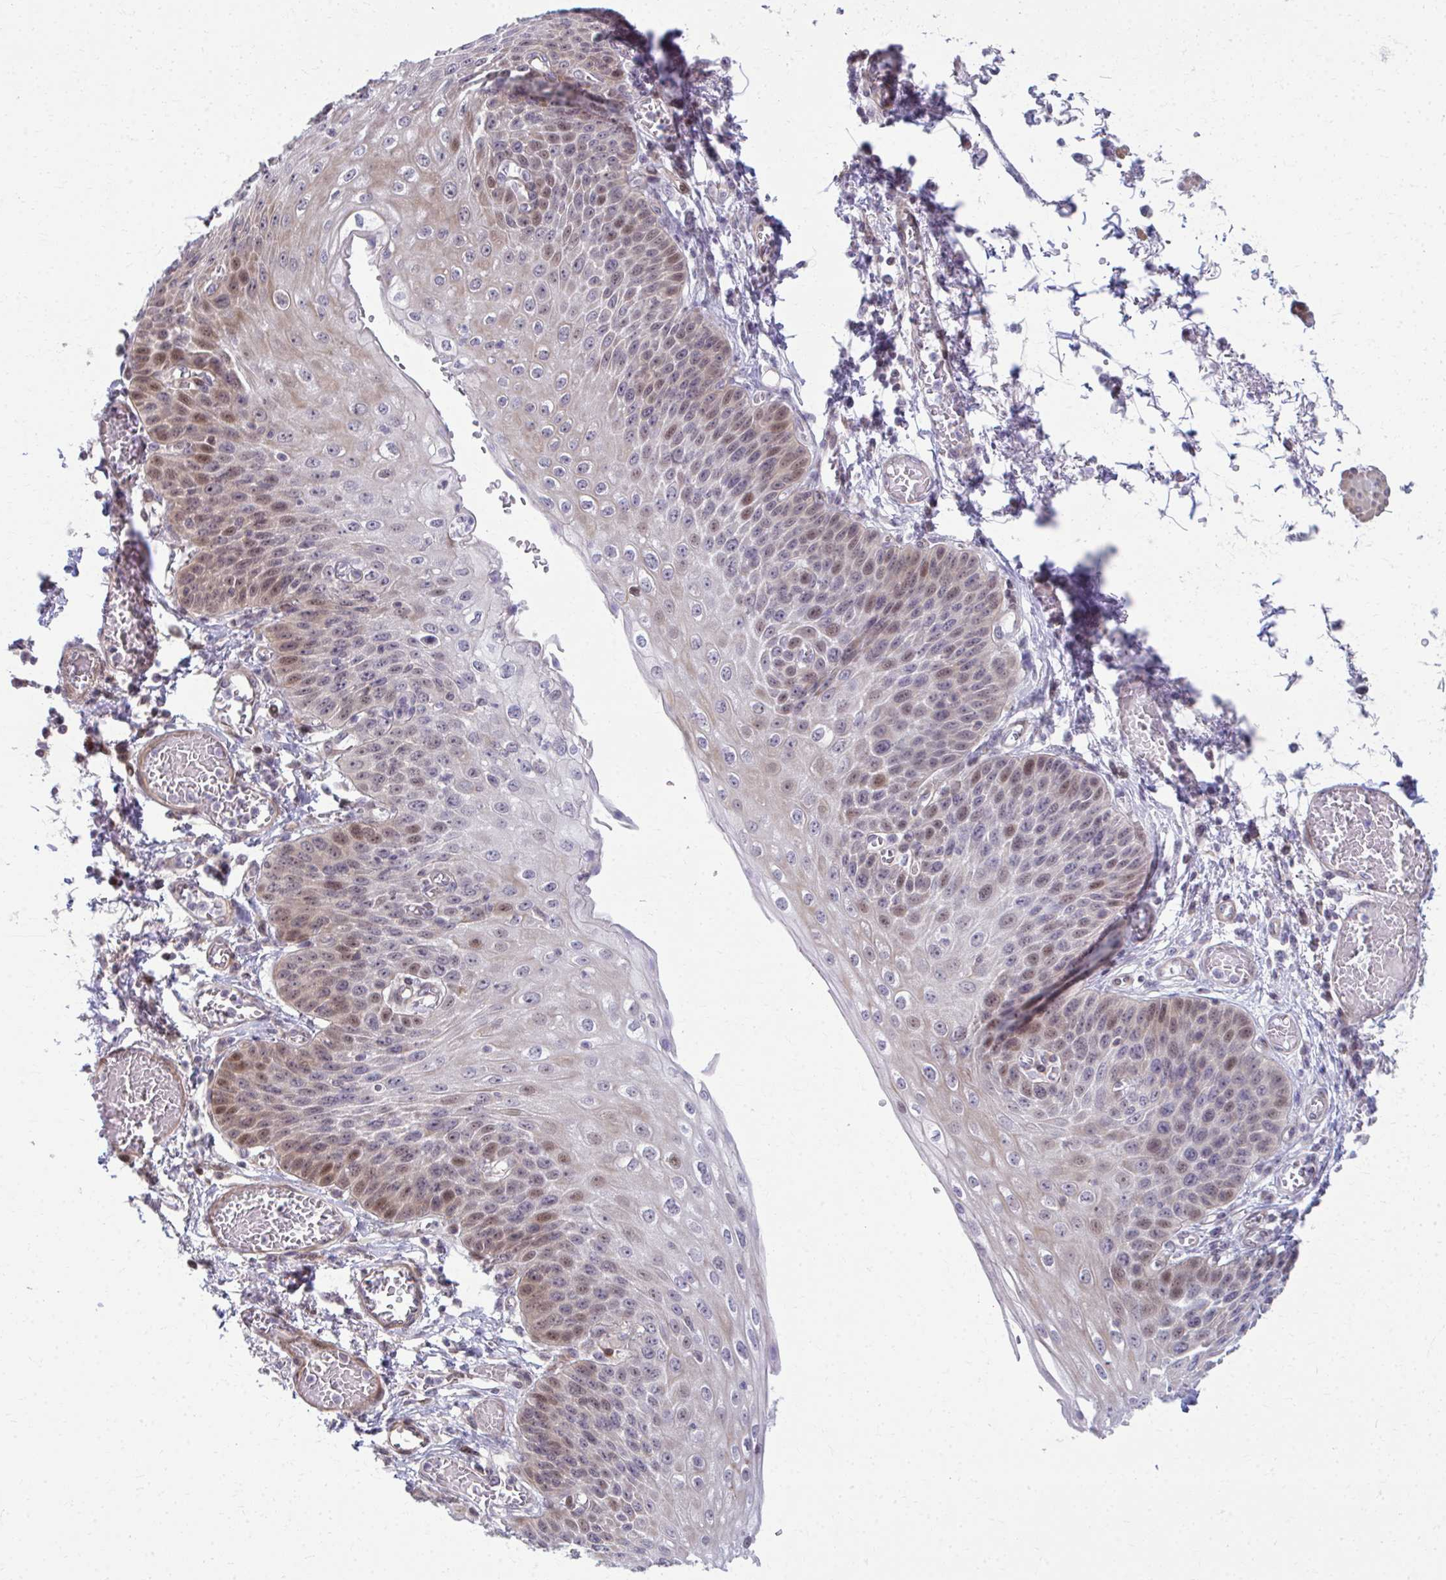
{"staining": {"intensity": "moderate", "quantity": "25%-75%", "location": "cytoplasmic/membranous,nuclear"}, "tissue": "esophagus", "cell_type": "Squamous epithelial cells", "image_type": "normal", "snomed": [{"axis": "morphology", "description": "Normal tissue, NOS"}, {"axis": "morphology", "description": "Adenocarcinoma, NOS"}, {"axis": "topography", "description": "Esophagus"}], "caption": "IHC micrograph of benign human esophagus stained for a protein (brown), which displays medium levels of moderate cytoplasmic/membranous,nuclear positivity in approximately 25%-75% of squamous epithelial cells.", "gene": "MAF1", "patient": {"sex": "male", "age": 81}}